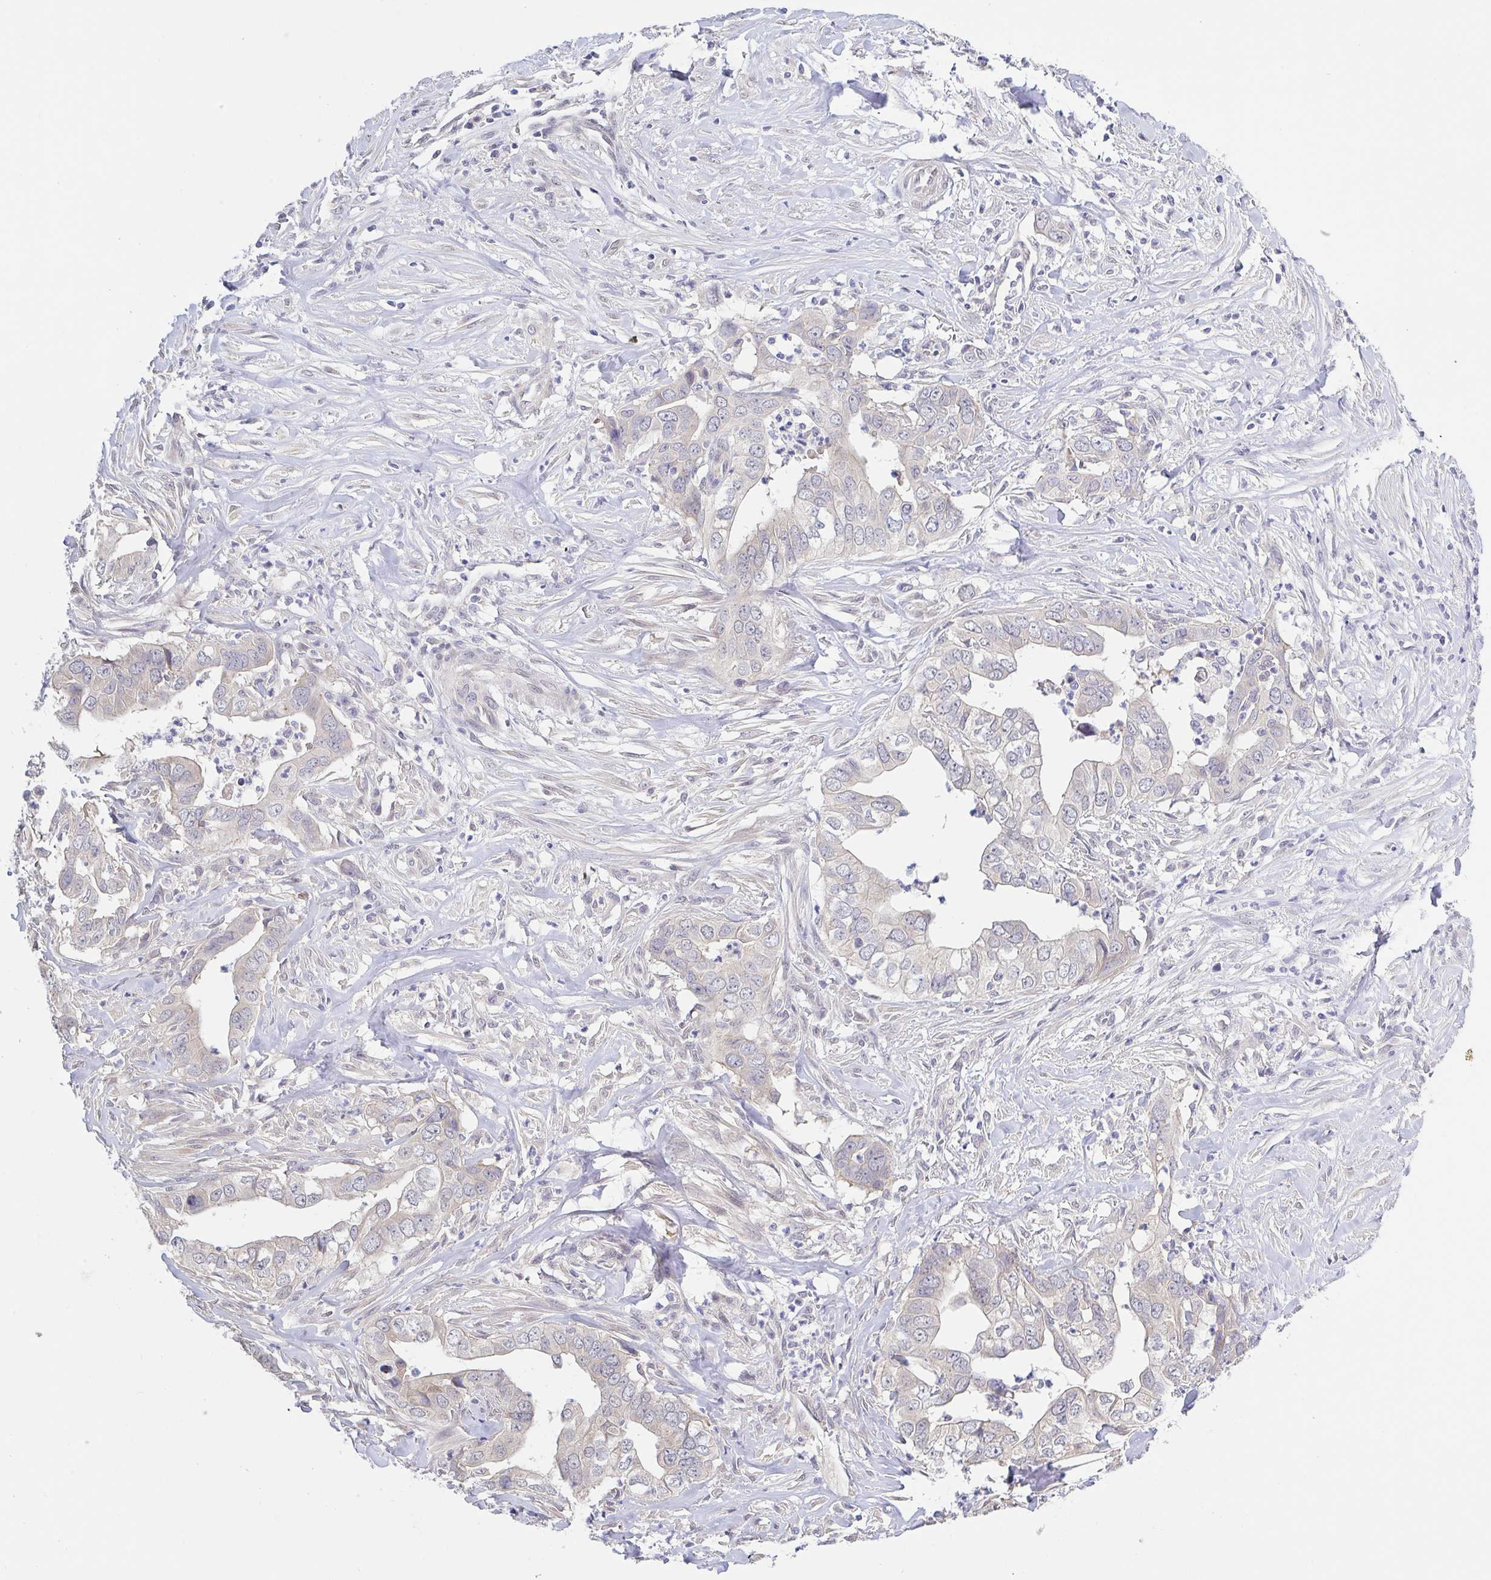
{"staining": {"intensity": "negative", "quantity": "none", "location": "none"}, "tissue": "liver cancer", "cell_type": "Tumor cells", "image_type": "cancer", "snomed": [{"axis": "morphology", "description": "Cholangiocarcinoma"}, {"axis": "topography", "description": "Liver"}], "caption": "There is no significant expression in tumor cells of cholangiocarcinoma (liver).", "gene": "HYPK", "patient": {"sex": "female", "age": 79}}